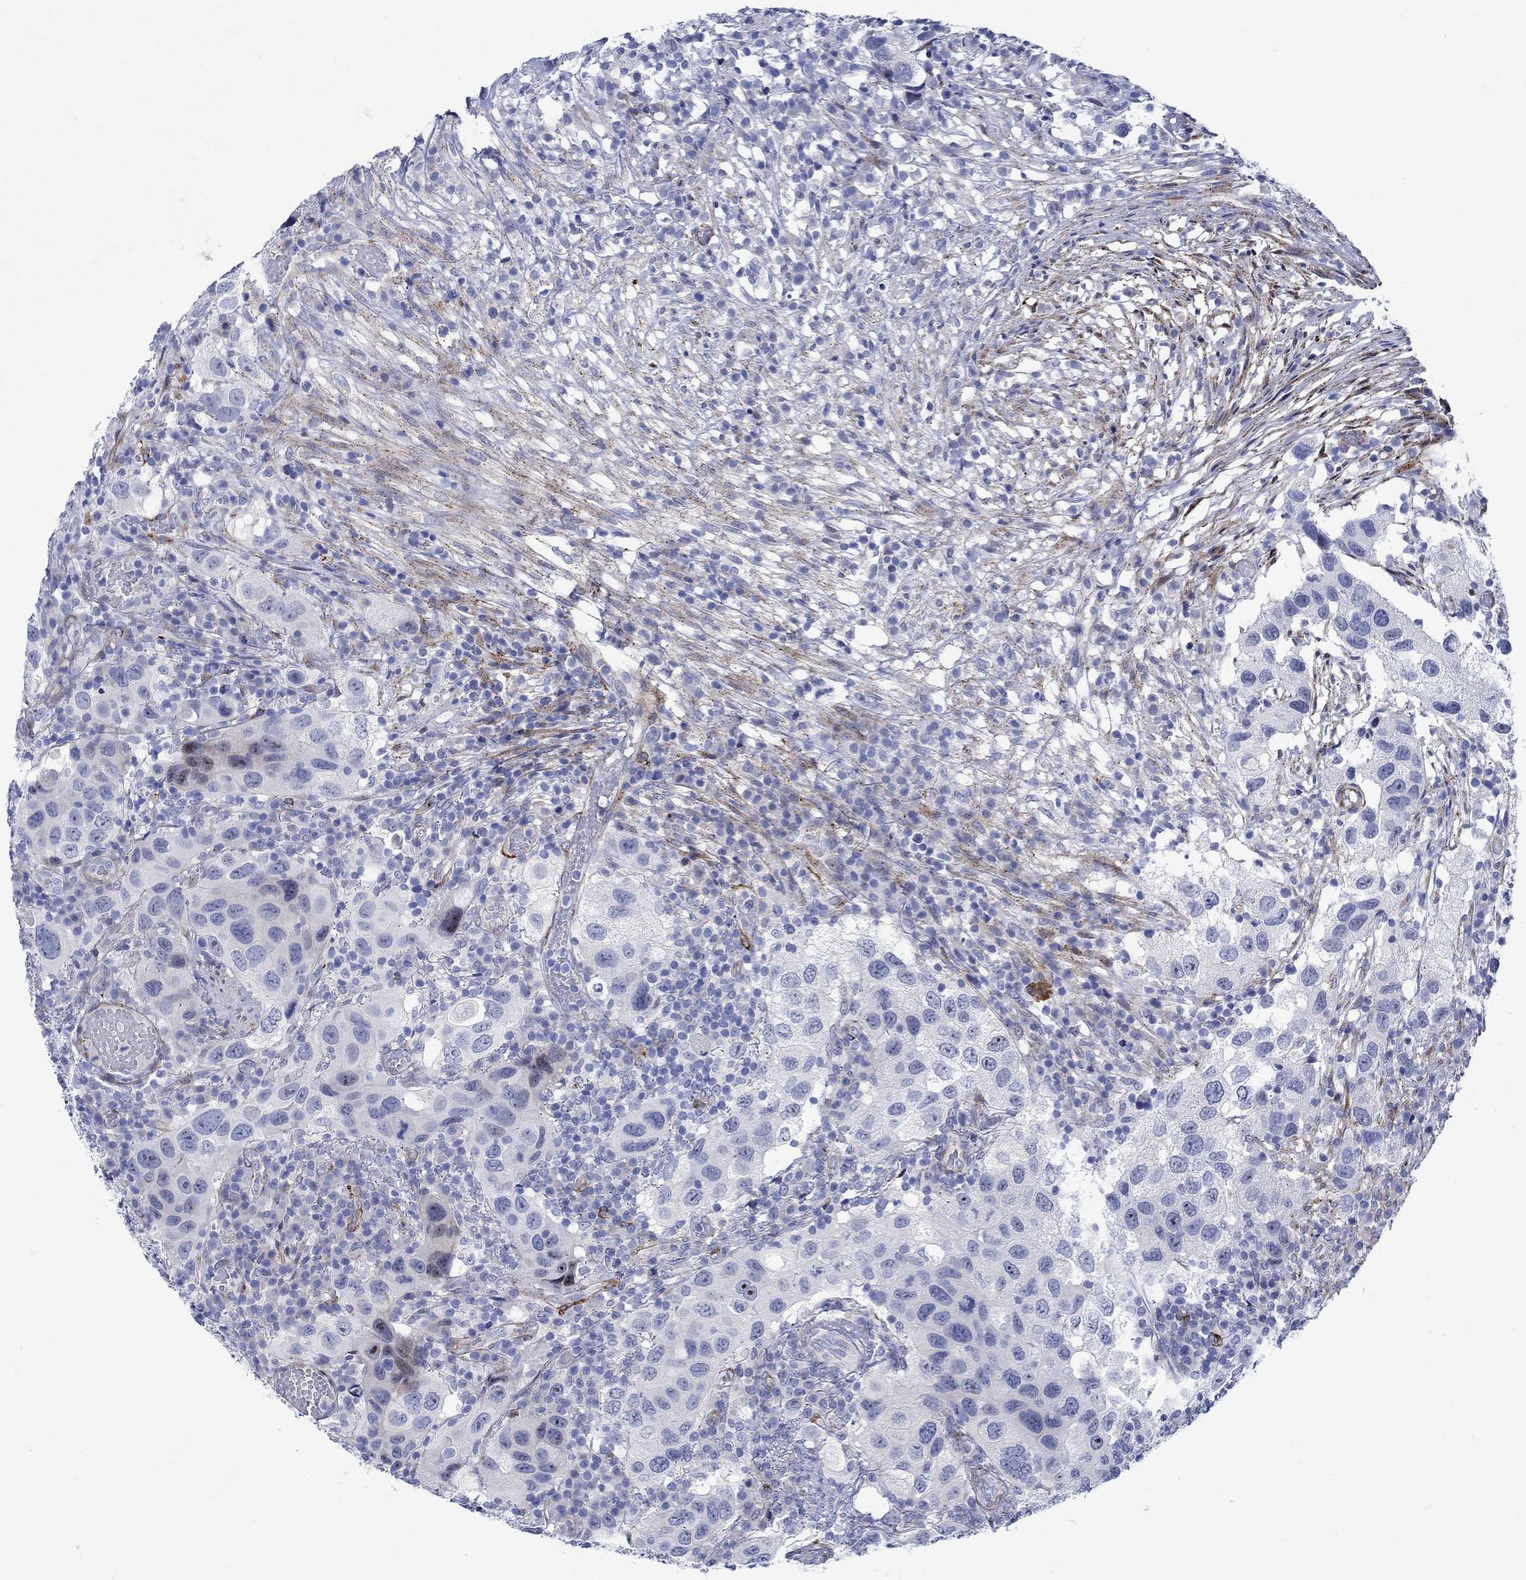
{"staining": {"intensity": "negative", "quantity": "none", "location": "none"}, "tissue": "urothelial cancer", "cell_type": "Tumor cells", "image_type": "cancer", "snomed": [{"axis": "morphology", "description": "Urothelial carcinoma, High grade"}, {"axis": "topography", "description": "Urinary bladder"}], "caption": "The histopathology image reveals no significant staining in tumor cells of urothelial carcinoma (high-grade).", "gene": "KSR2", "patient": {"sex": "male", "age": 79}}